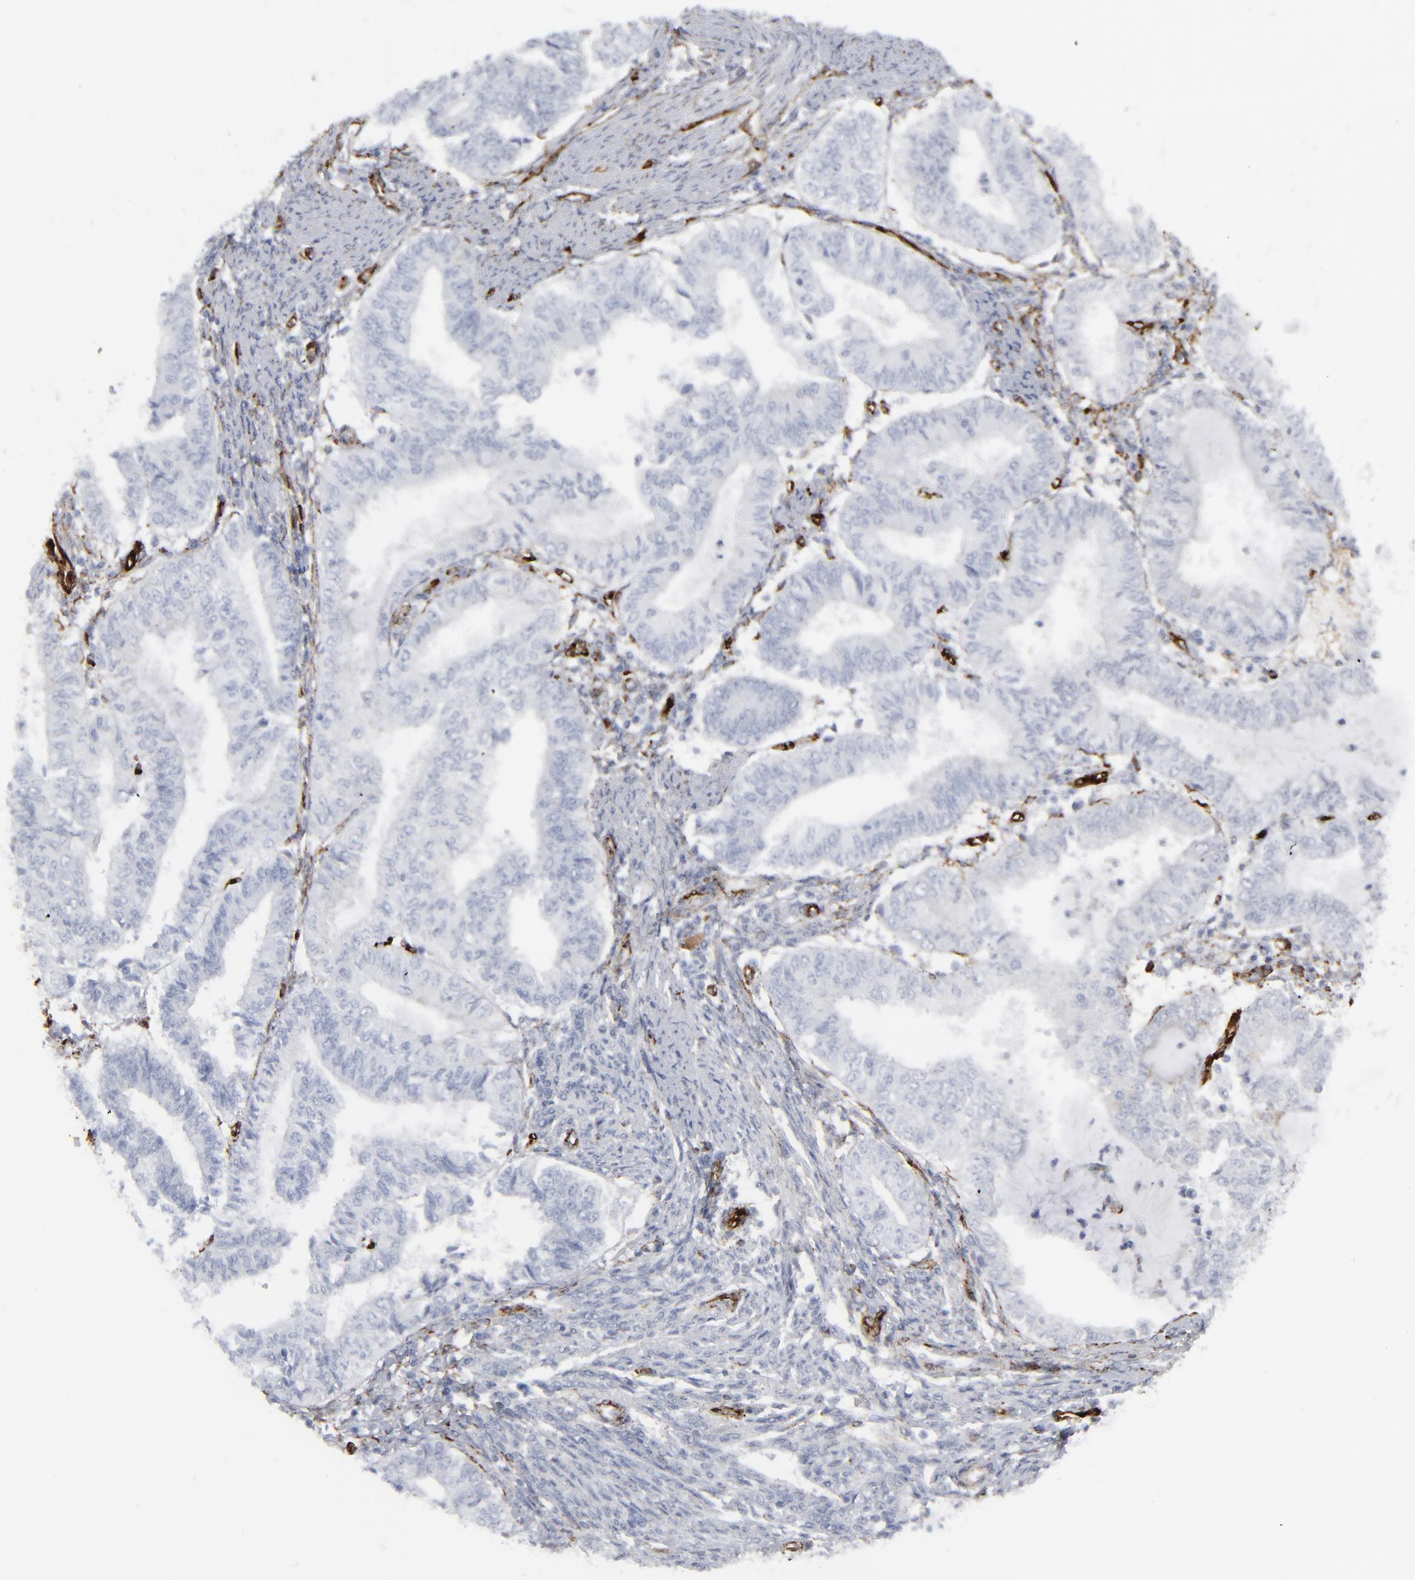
{"staining": {"intensity": "negative", "quantity": "none", "location": "none"}, "tissue": "endometrial cancer", "cell_type": "Tumor cells", "image_type": "cancer", "snomed": [{"axis": "morphology", "description": "Adenocarcinoma, NOS"}, {"axis": "topography", "description": "Endometrium"}], "caption": "The micrograph shows no staining of tumor cells in adenocarcinoma (endometrial).", "gene": "SPARC", "patient": {"sex": "female", "age": 66}}